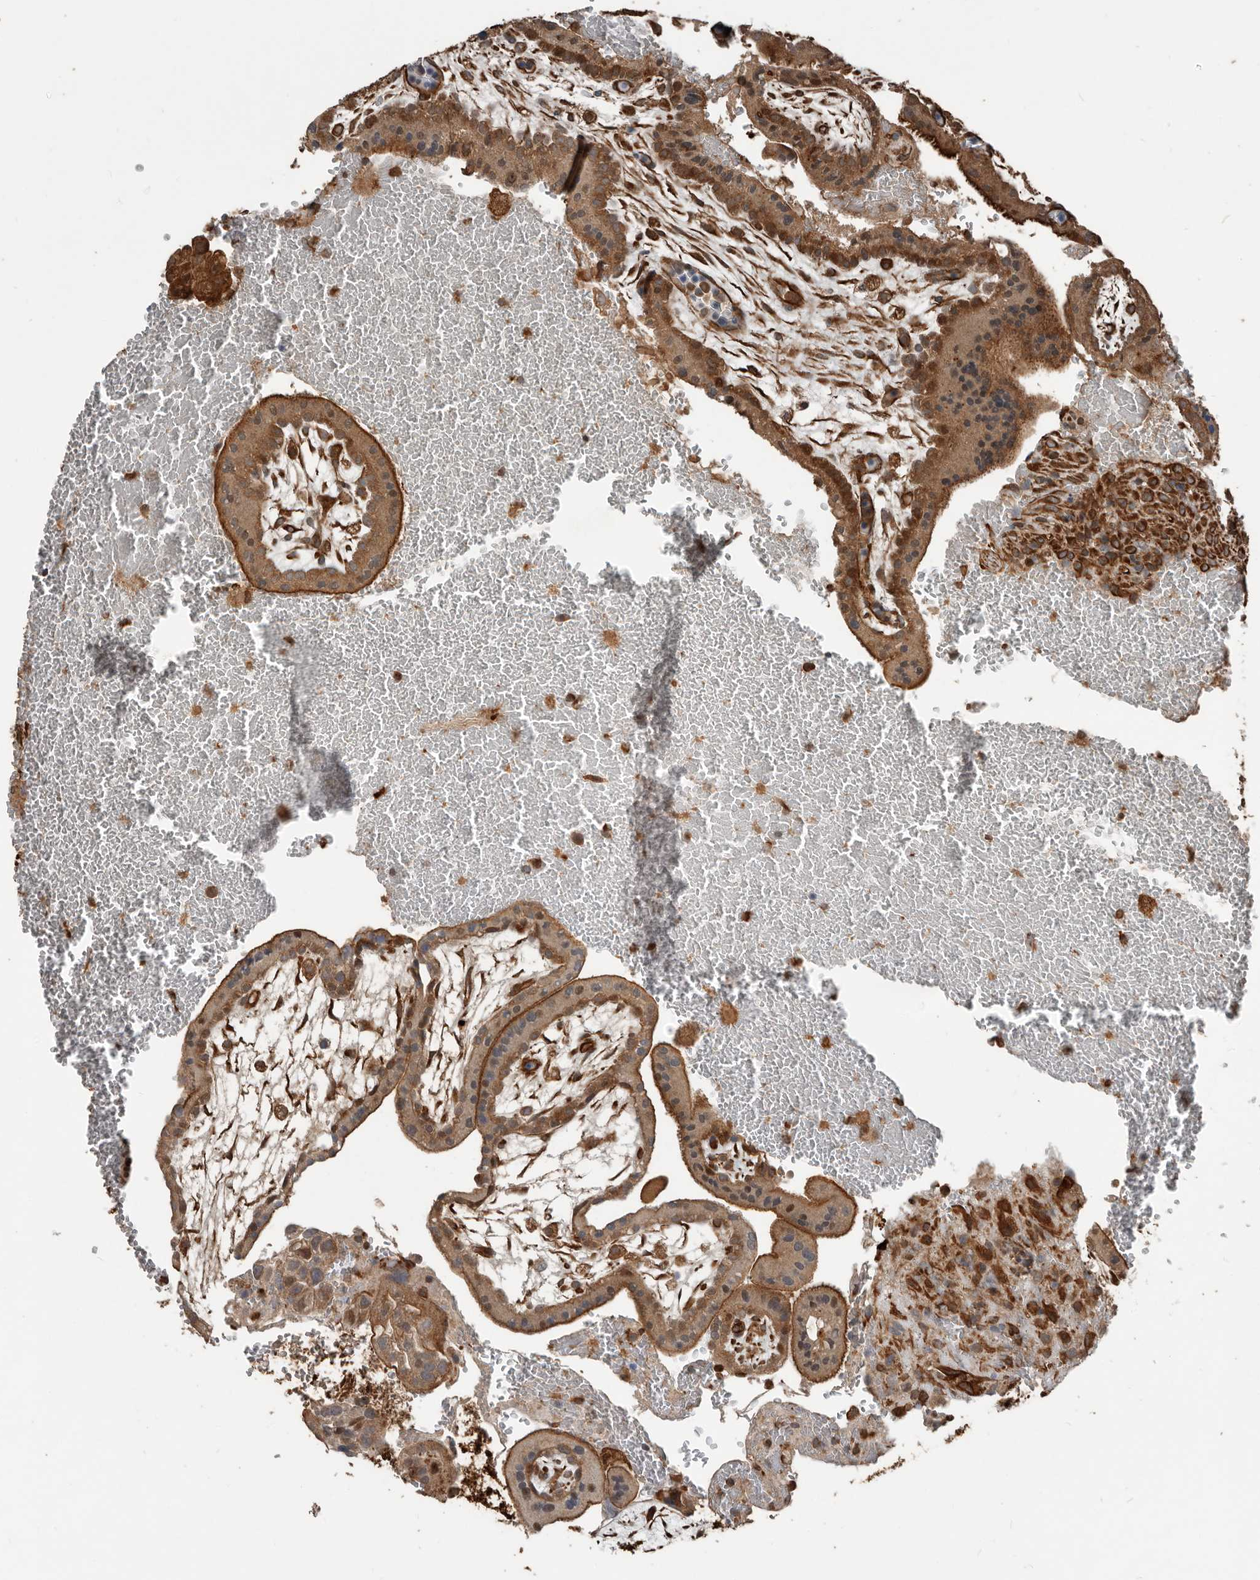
{"staining": {"intensity": "strong", "quantity": ">75%", "location": "cytoplasmic/membranous"}, "tissue": "placenta", "cell_type": "Decidual cells", "image_type": "normal", "snomed": [{"axis": "morphology", "description": "Normal tissue, NOS"}, {"axis": "topography", "description": "Placenta"}], "caption": "Immunohistochemical staining of normal placenta displays strong cytoplasmic/membranous protein staining in approximately >75% of decidual cells. Ihc stains the protein in brown and the nuclei are stained blue.", "gene": "YOD1", "patient": {"sex": "female", "age": 35}}